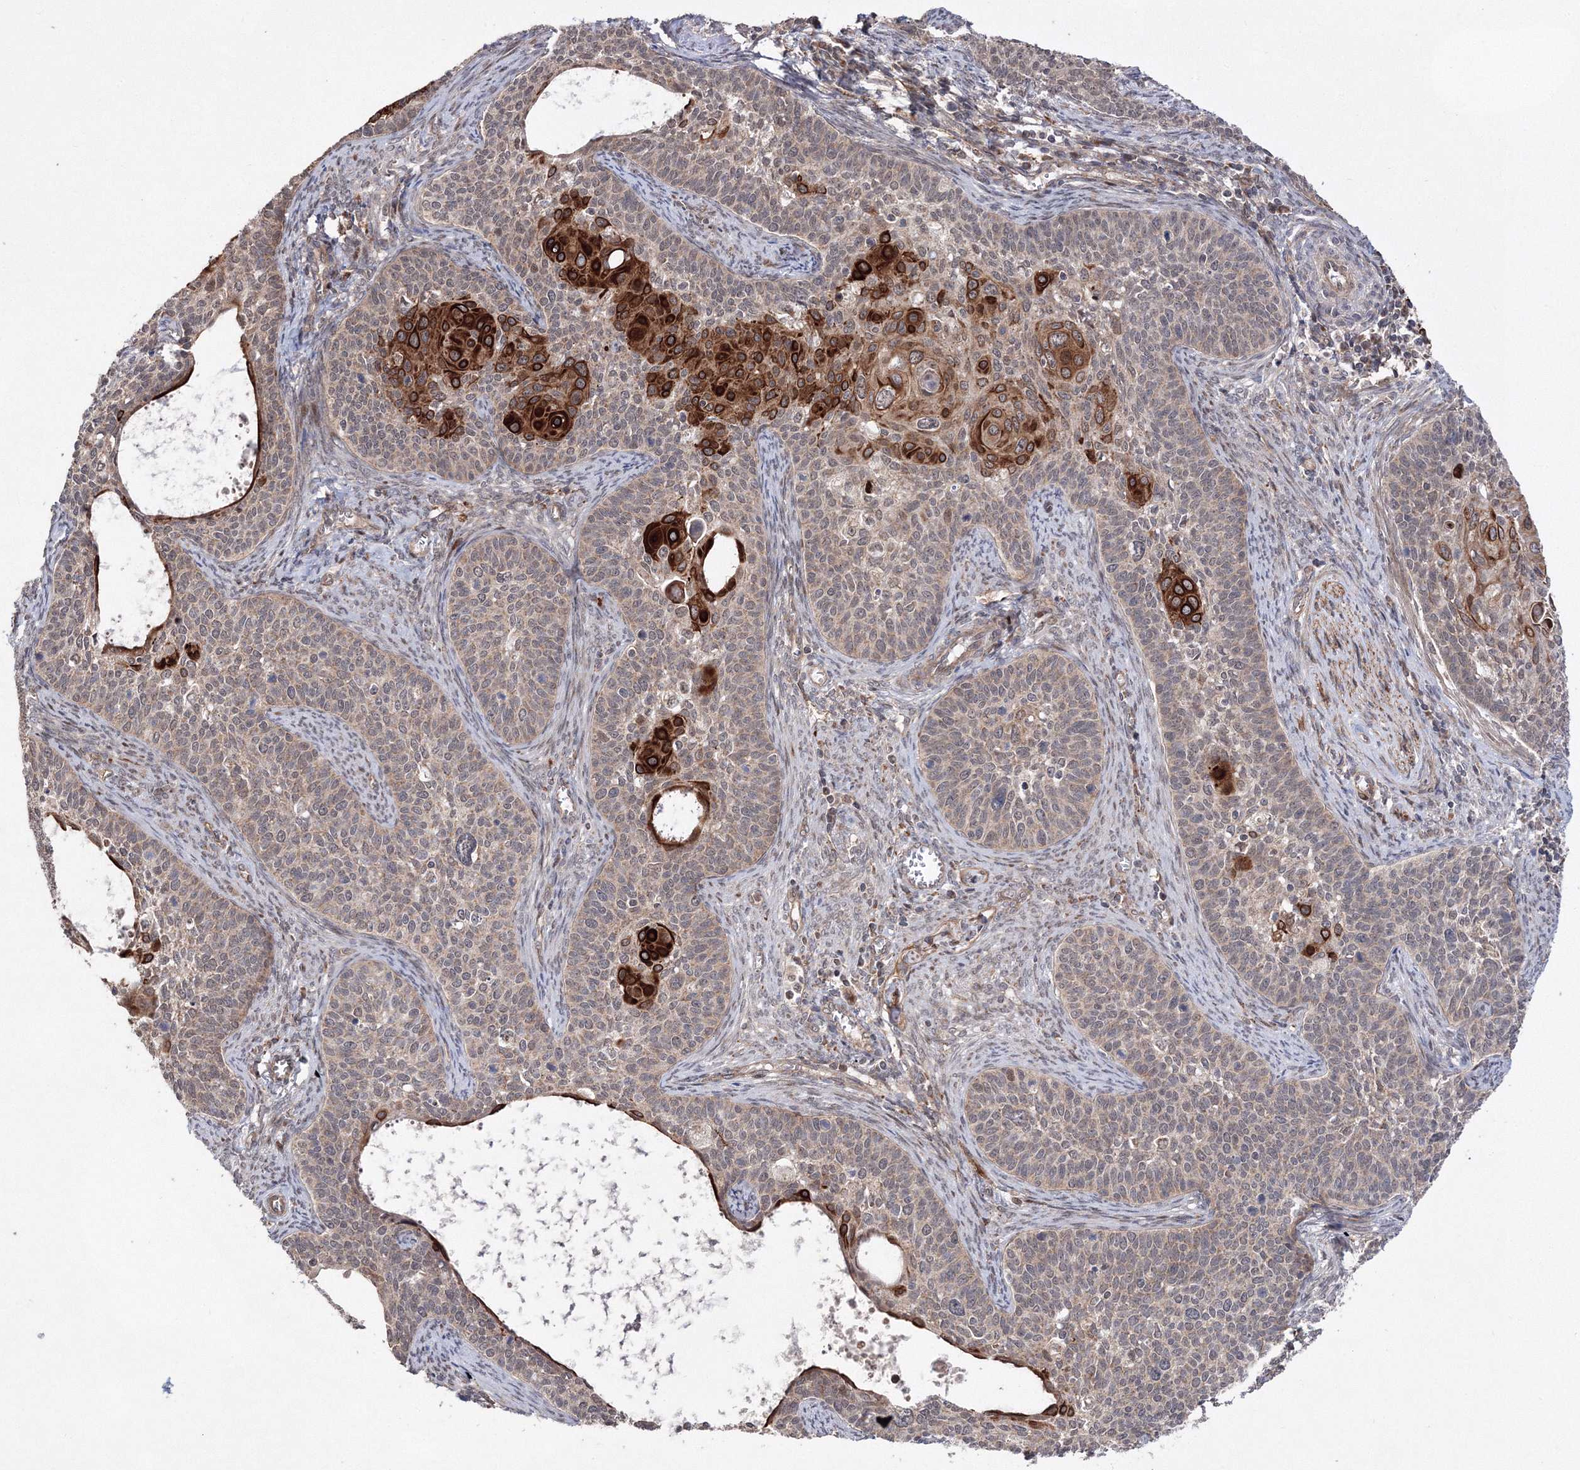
{"staining": {"intensity": "strong", "quantity": "<25%", "location": "cytoplasmic/membranous"}, "tissue": "cervical cancer", "cell_type": "Tumor cells", "image_type": "cancer", "snomed": [{"axis": "morphology", "description": "Squamous cell carcinoma, NOS"}, {"axis": "topography", "description": "Cervix"}], "caption": "Approximately <25% of tumor cells in cervical cancer (squamous cell carcinoma) demonstrate strong cytoplasmic/membranous protein expression as visualized by brown immunohistochemical staining.", "gene": "DALRD3", "patient": {"sex": "female", "age": 33}}